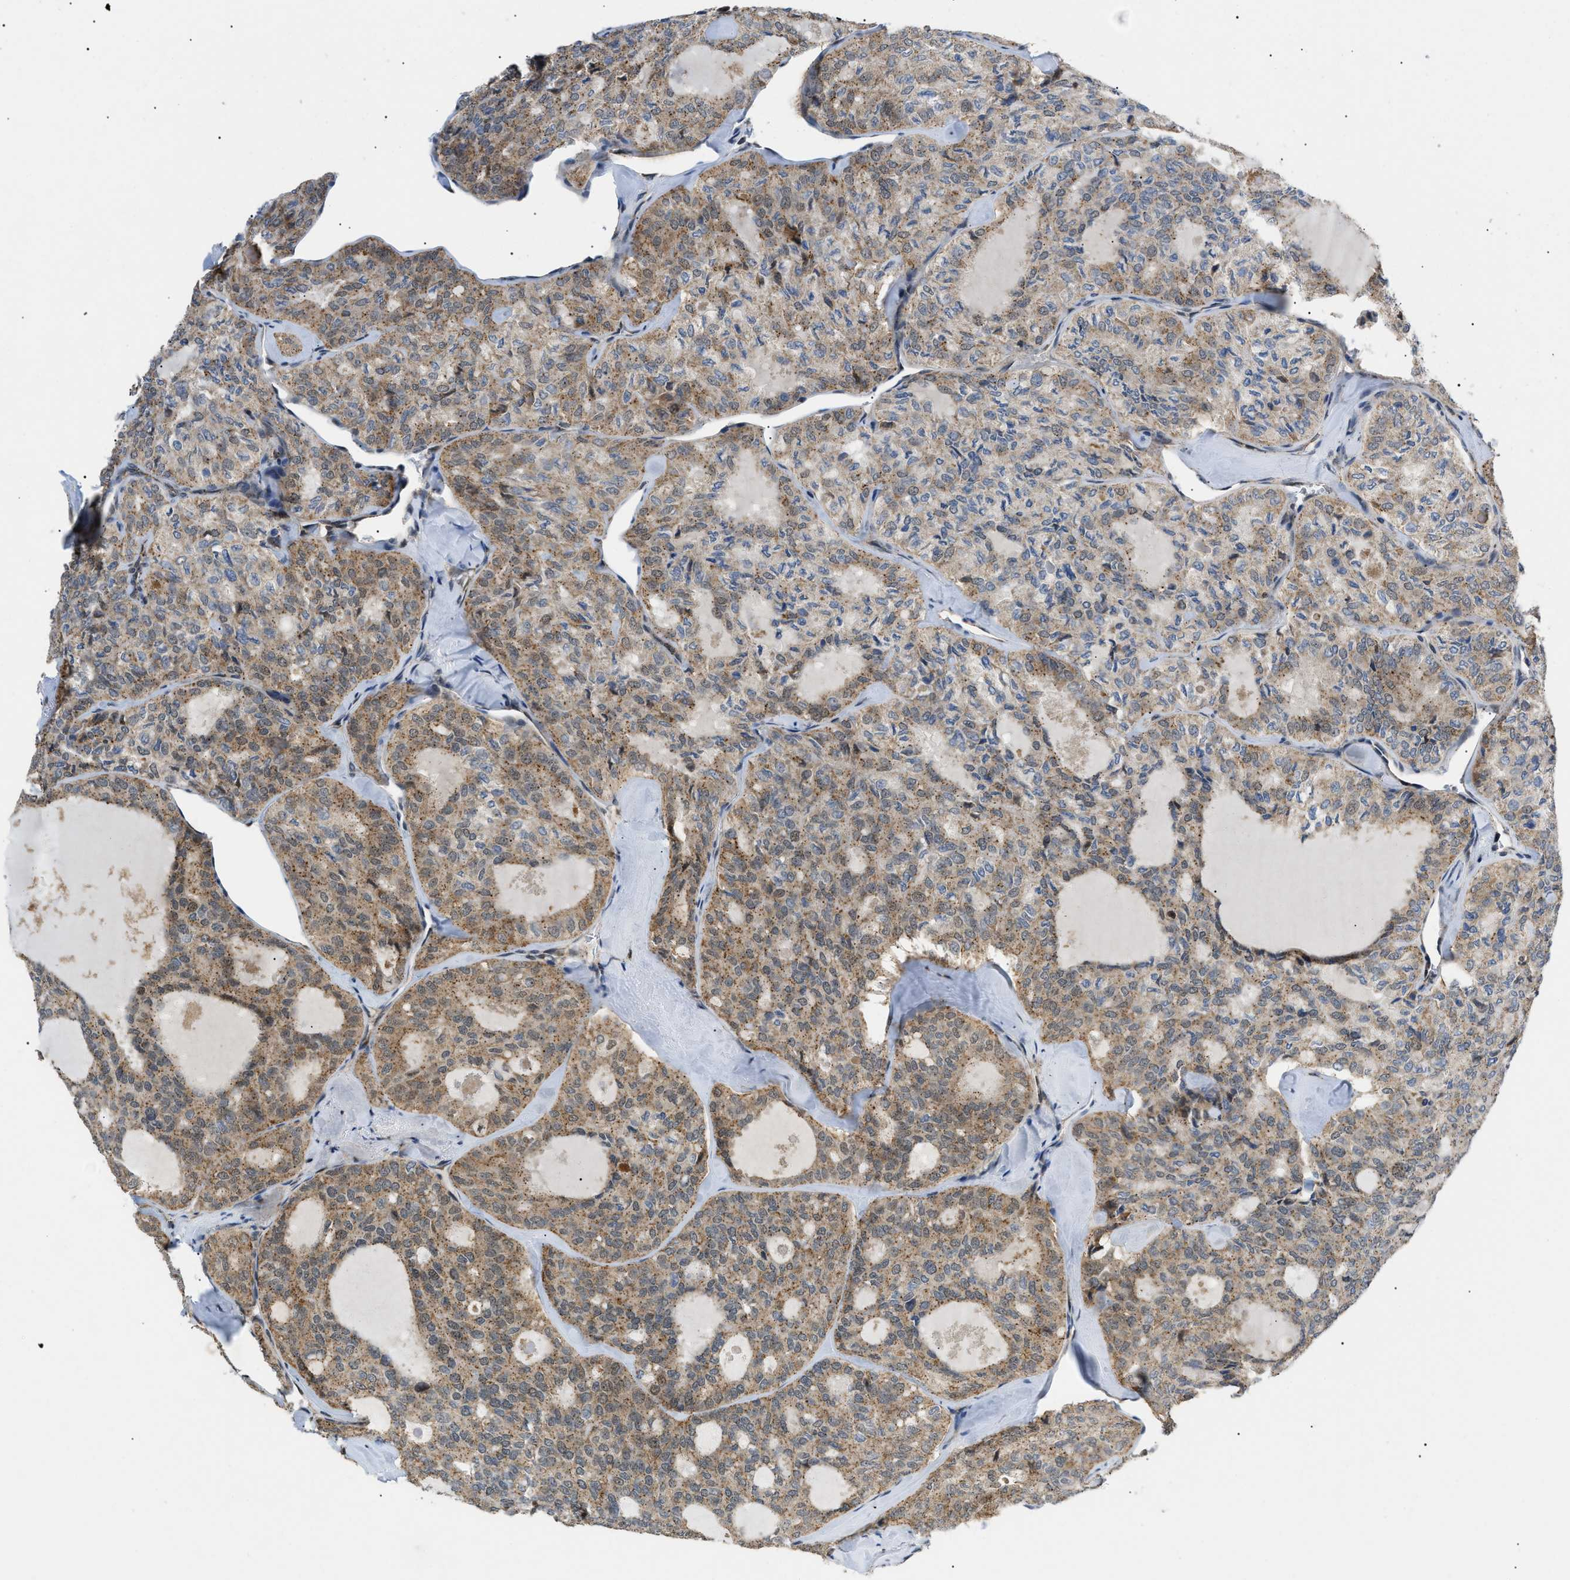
{"staining": {"intensity": "weak", "quantity": ">75%", "location": "cytoplasmic/membranous"}, "tissue": "thyroid cancer", "cell_type": "Tumor cells", "image_type": "cancer", "snomed": [{"axis": "morphology", "description": "Follicular adenoma carcinoma, NOS"}, {"axis": "topography", "description": "Thyroid gland"}], "caption": "IHC (DAB (3,3'-diaminobenzidine)) staining of human follicular adenoma carcinoma (thyroid) shows weak cytoplasmic/membranous protein positivity in about >75% of tumor cells. (DAB IHC, brown staining for protein, blue staining for nuclei).", "gene": "ZBTB11", "patient": {"sex": "male", "age": 75}}